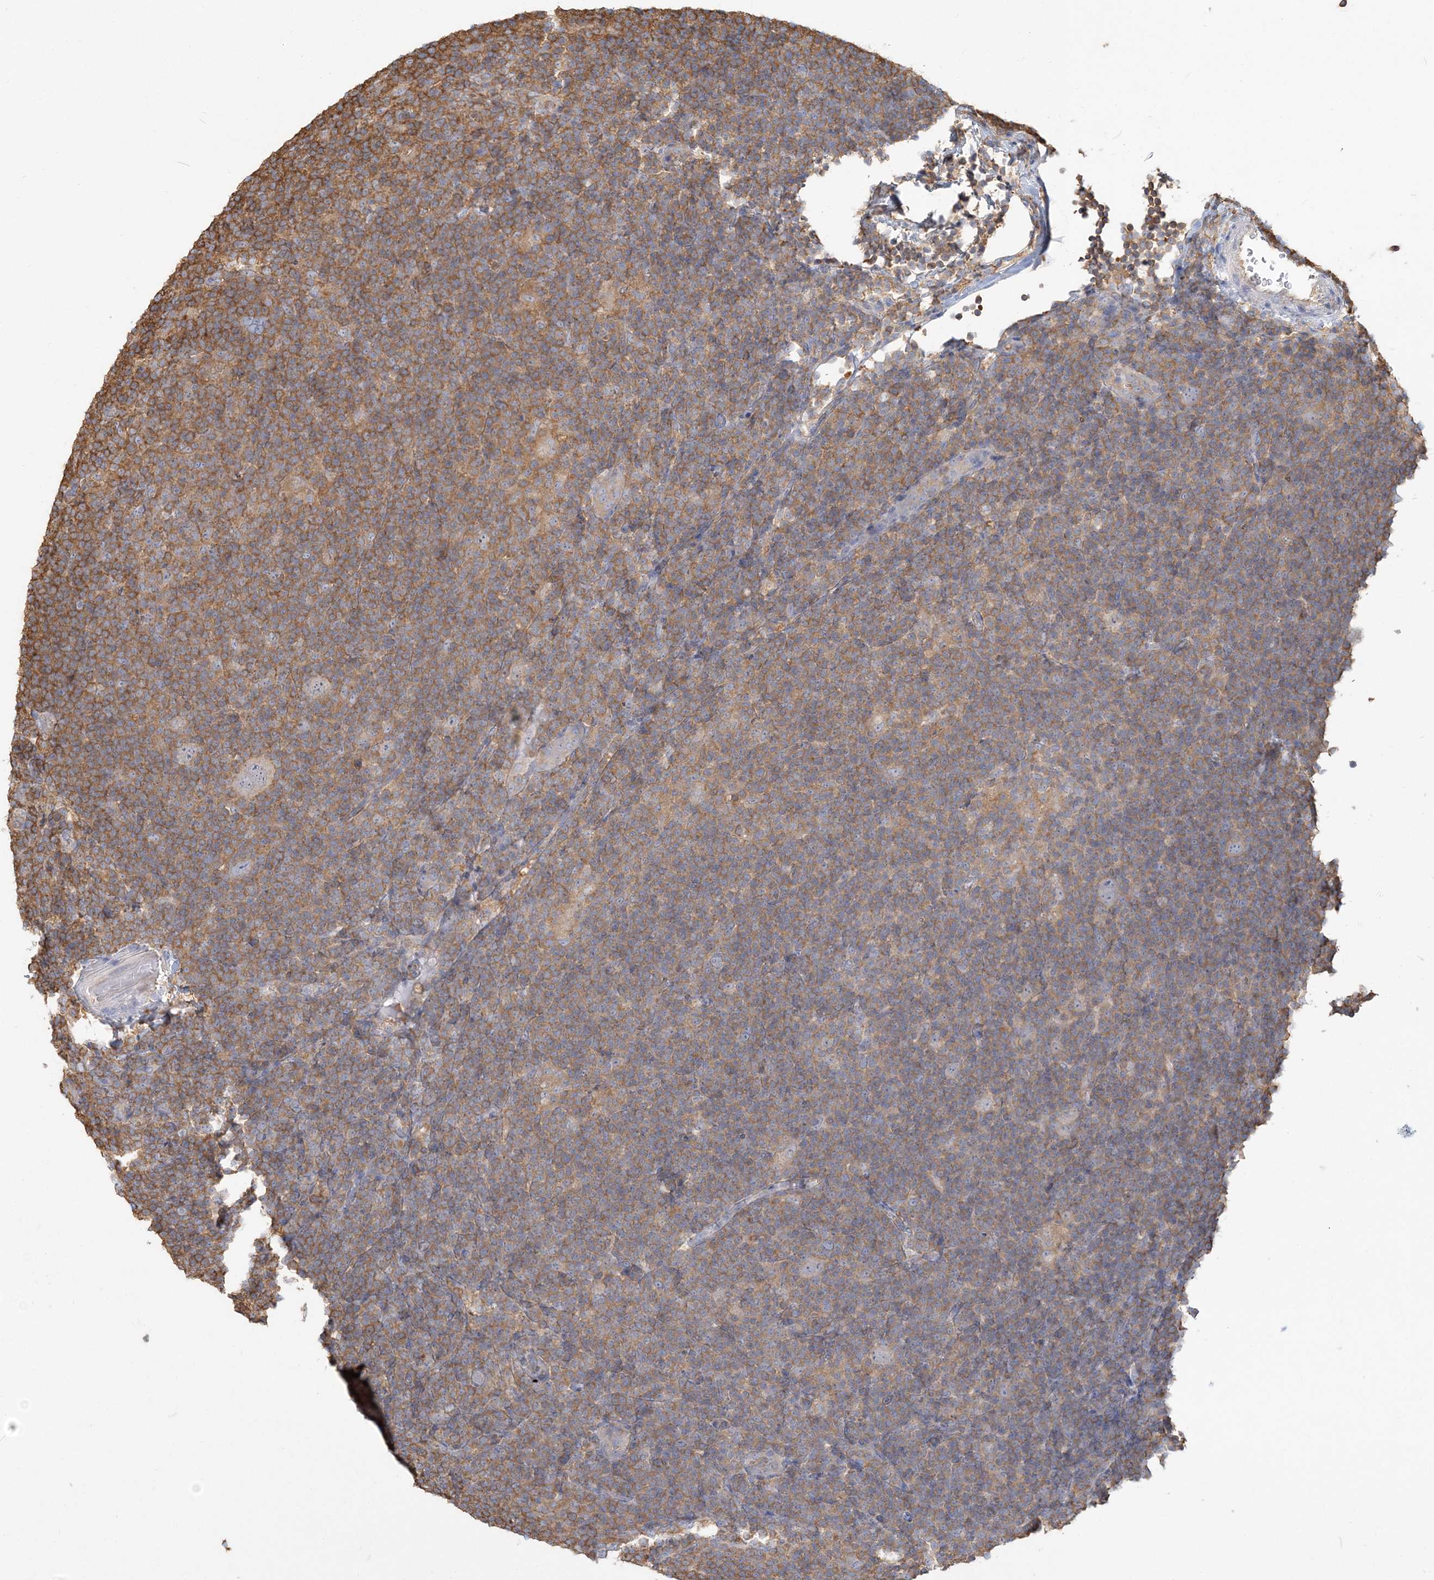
{"staining": {"intensity": "weak", "quantity": "<25%", "location": "cytoplasmic/membranous"}, "tissue": "lymphoma", "cell_type": "Tumor cells", "image_type": "cancer", "snomed": [{"axis": "morphology", "description": "Hodgkin's disease, NOS"}, {"axis": "topography", "description": "Lymph node"}], "caption": "Human lymphoma stained for a protein using immunohistochemistry exhibits no expression in tumor cells.", "gene": "ANKS1A", "patient": {"sex": "female", "age": 57}}